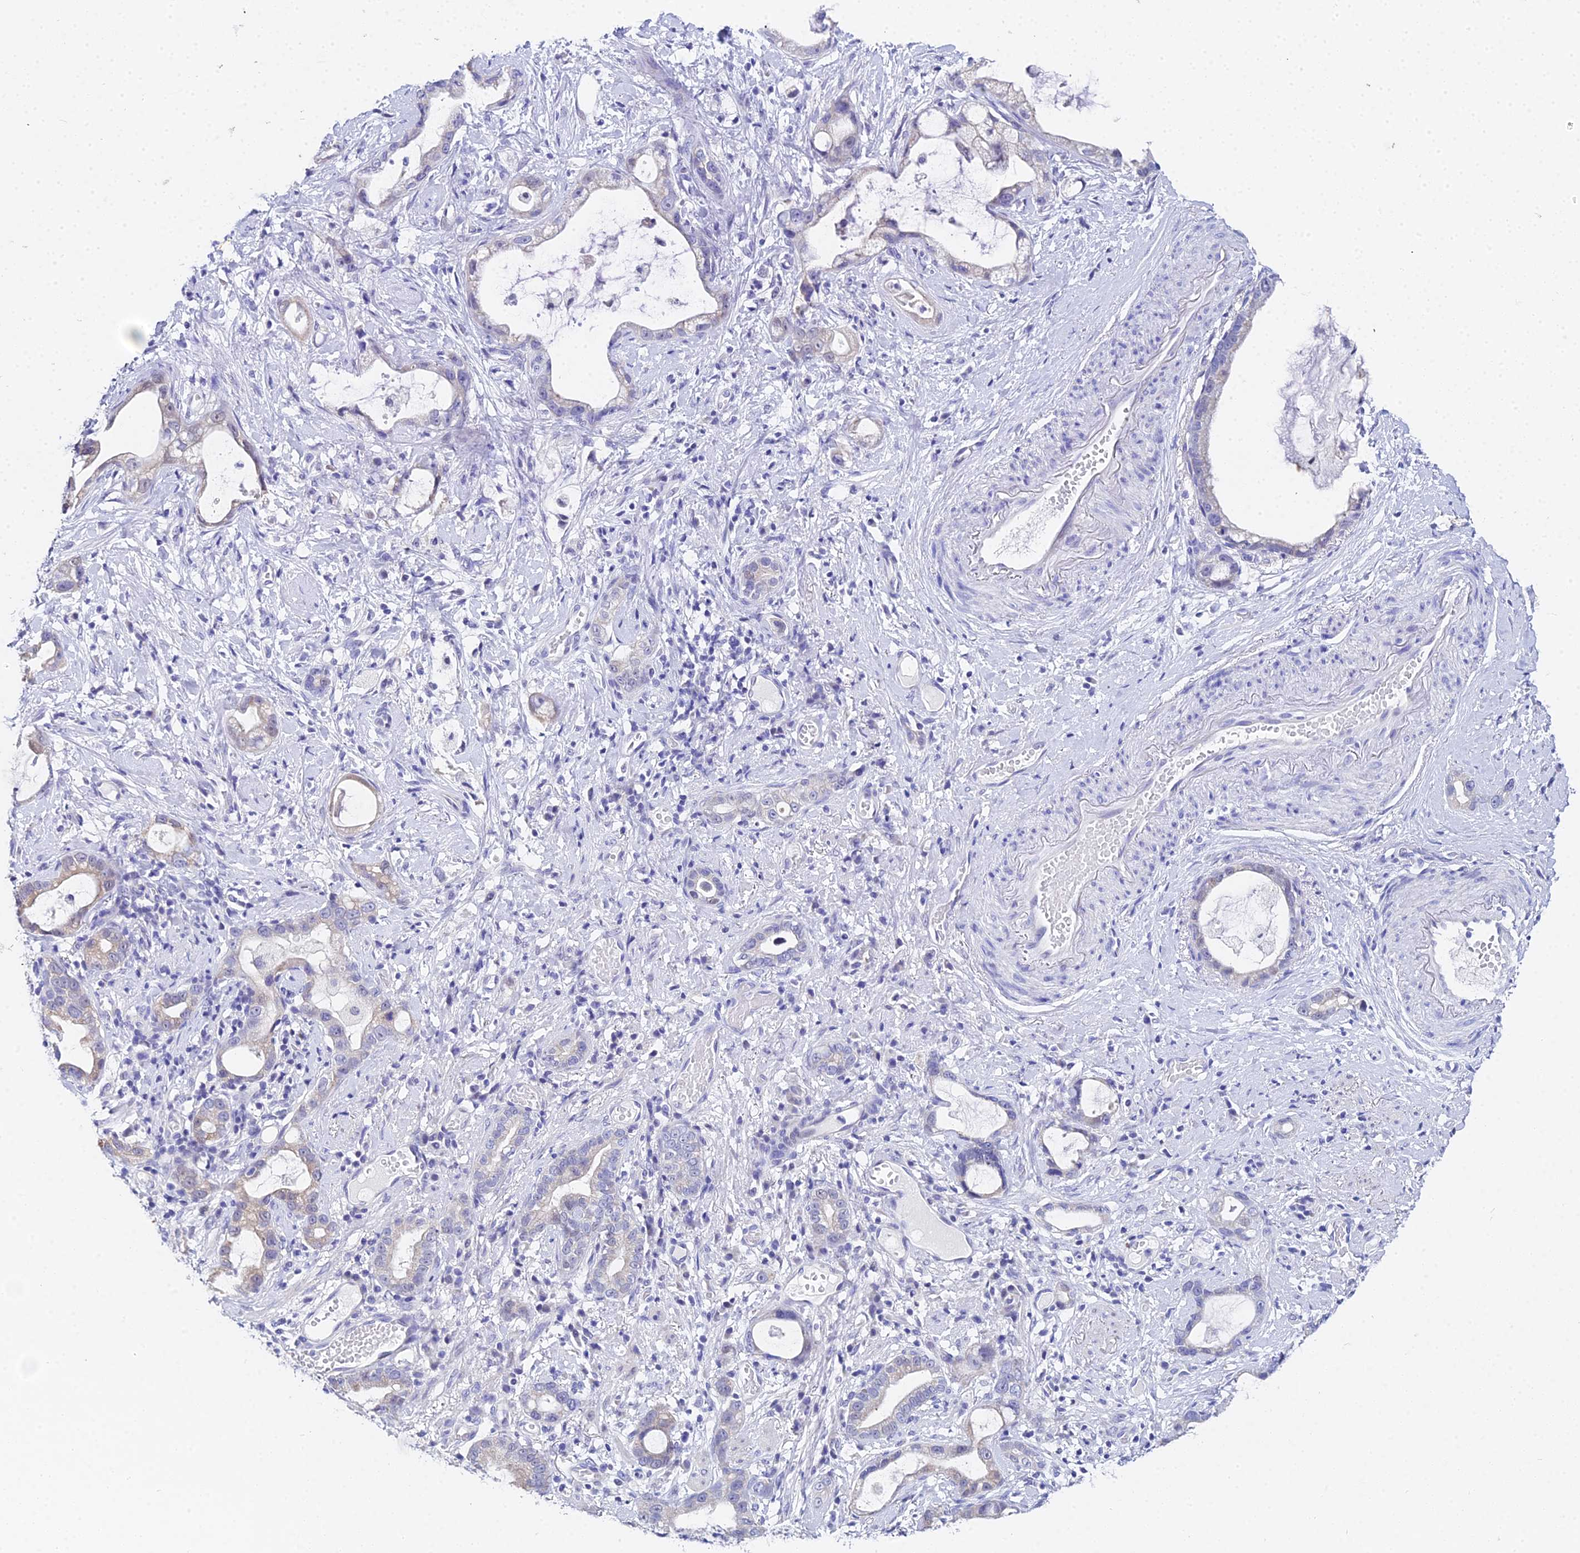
{"staining": {"intensity": "negative", "quantity": "none", "location": "none"}, "tissue": "stomach cancer", "cell_type": "Tumor cells", "image_type": "cancer", "snomed": [{"axis": "morphology", "description": "Adenocarcinoma, NOS"}, {"axis": "topography", "description": "Stomach"}], "caption": "DAB (3,3'-diaminobenzidine) immunohistochemical staining of stomach cancer (adenocarcinoma) shows no significant expression in tumor cells.", "gene": "OCM", "patient": {"sex": "male", "age": 55}}